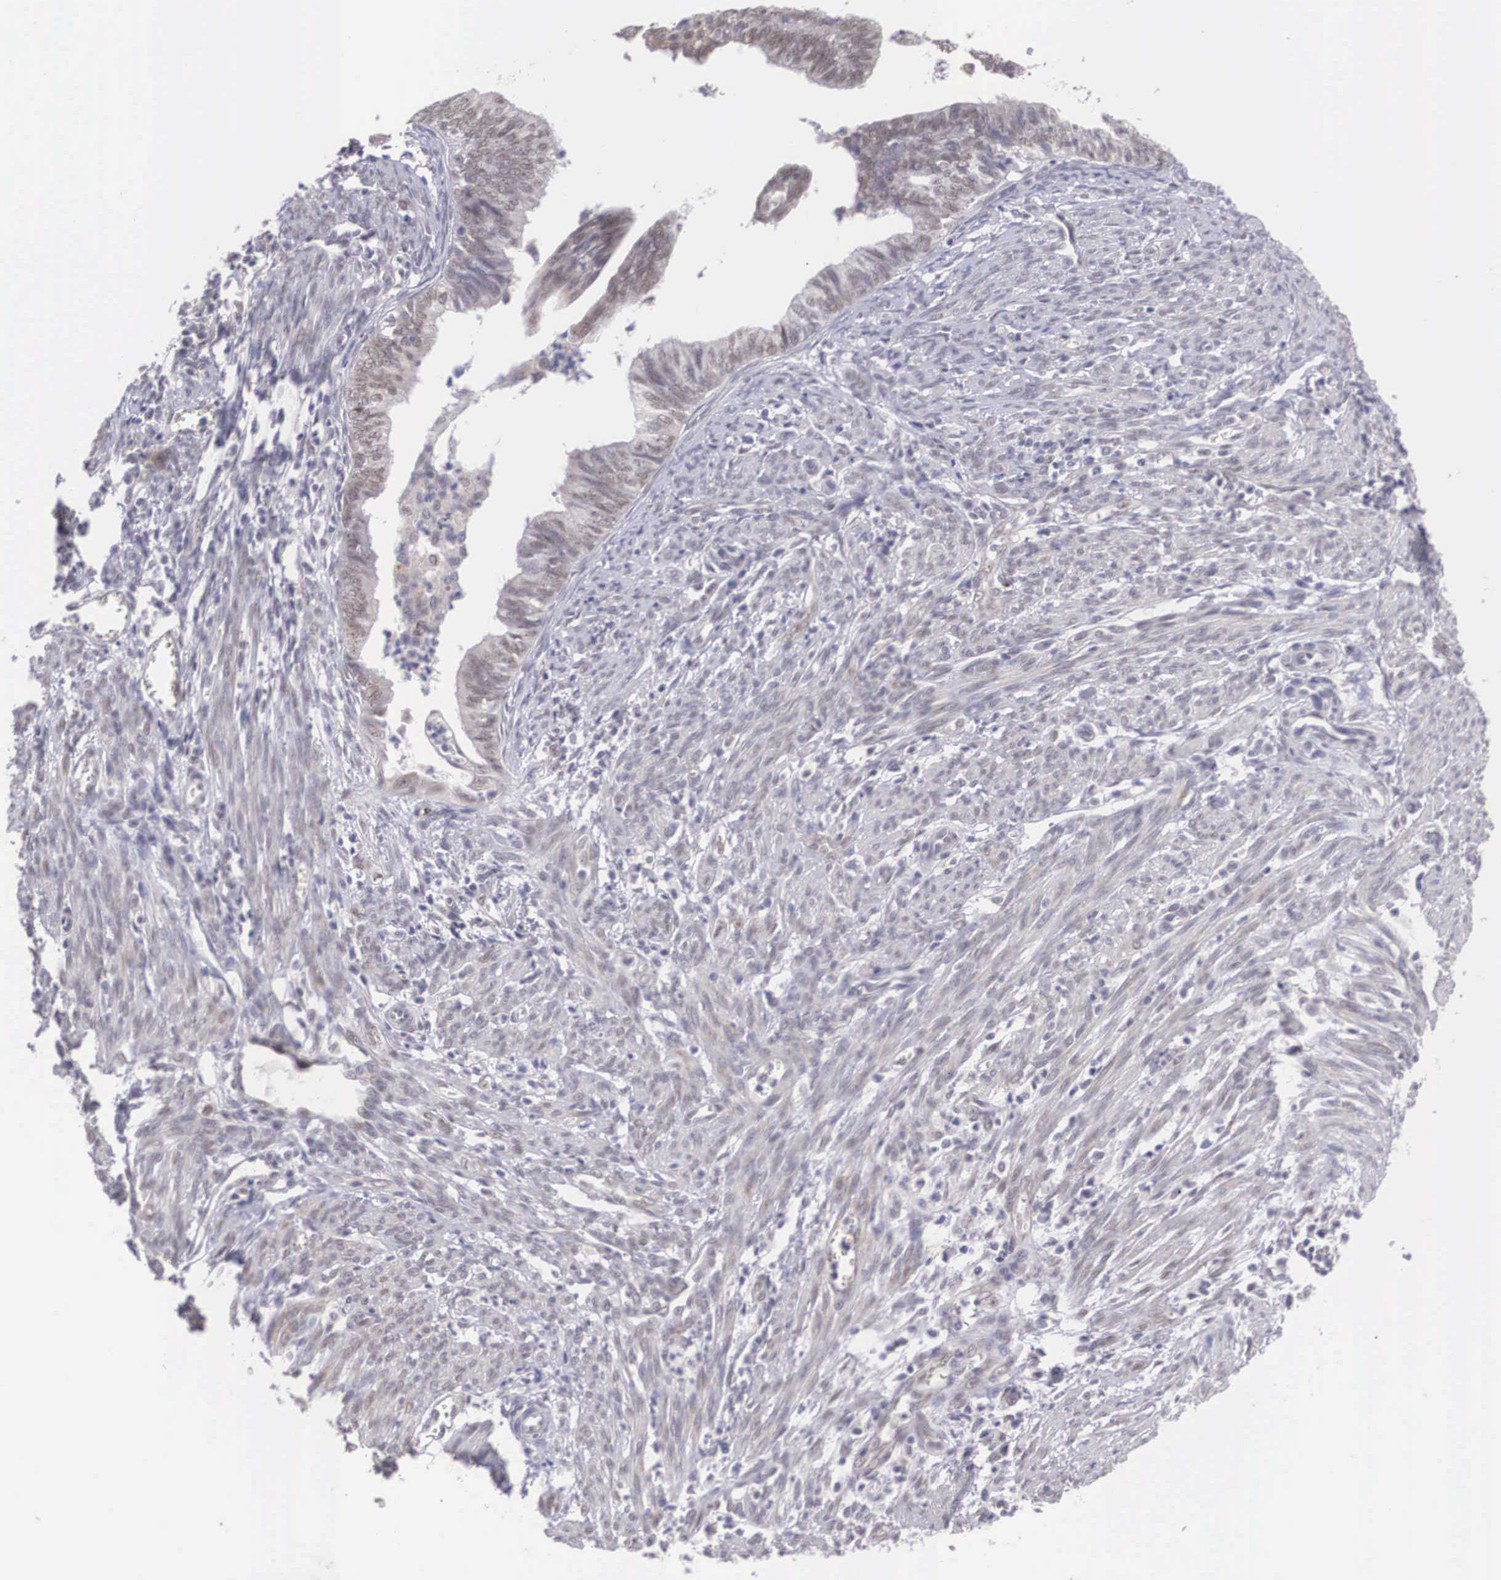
{"staining": {"intensity": "weak", "quantity": ">75%", "location": "cytoplasmic/membranous,nuclear"}, "tissue": "endometrial cancer", "cell_type": "Tumor cells", "image_type": "cancer", "snomed": [{"axis": "morphology", "description": "Adenocarcinoma, NOS"}, {"axis": "topography", "description": "Endometrium"}], "caption": "Tumor cells exhibit weak cytoplasmic/membranous and nuclear expression in approximately >75% of cells in endometrial cancer (adenocarcinoma).", "gene": "NINL", "patient": {"sex": "female", "age": 66}}